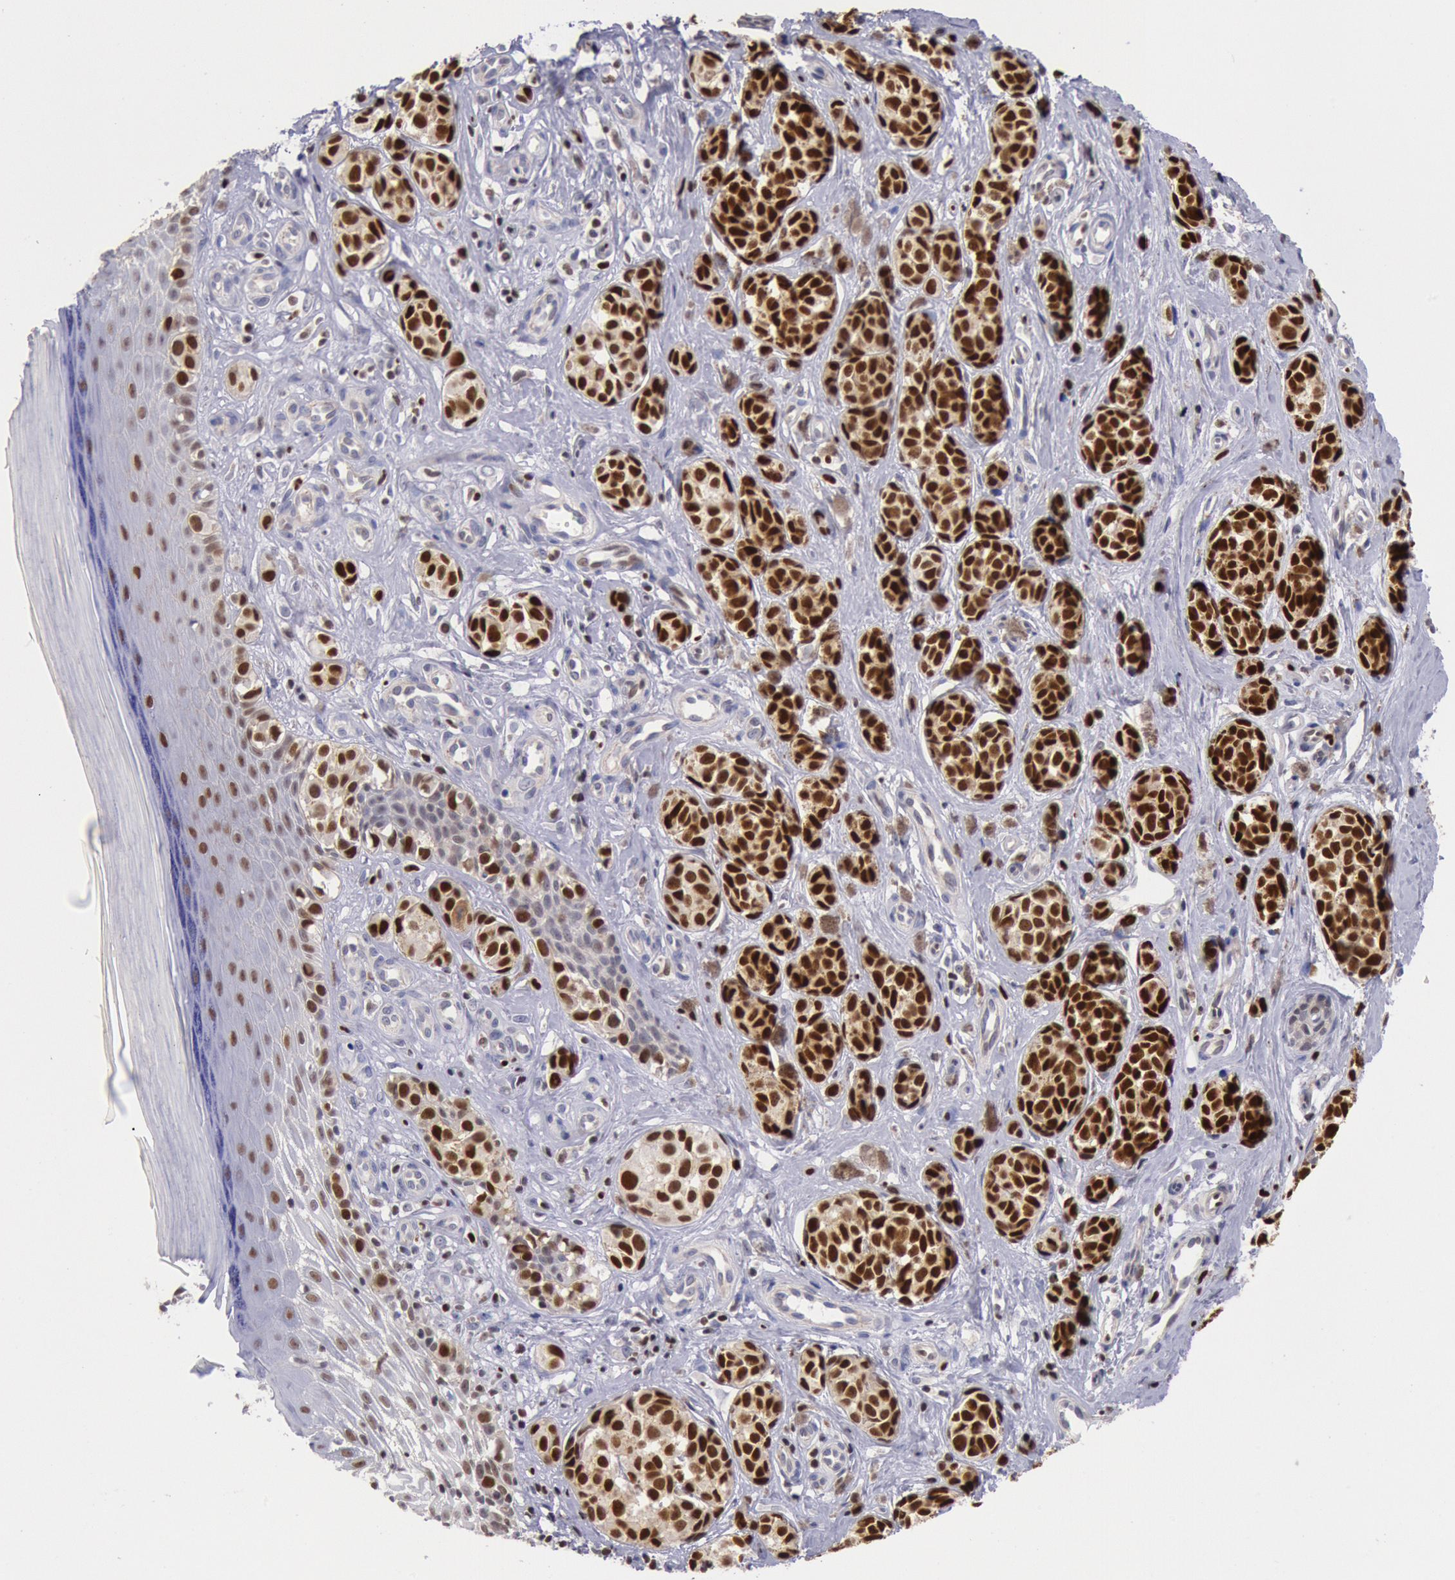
{"staining": {"intensity": "strong", "quantity": ">75%", "location": "nuclear"}, "tissue": "melanoma", "cell_type": "Tumor cells", "image_type": "cancer", "snomed": [{"axis": "morphology", "description": "Malignant melanoma, NOS"}, {"axis": "topography", "description": "Skin"}], "caption": "Strong nuclear protein expression is identified in approximately >75% of tumor cells in malignant melanoma.", "gene": "RPS6KA5", "patient": {"sex": "male", "age": 79}}